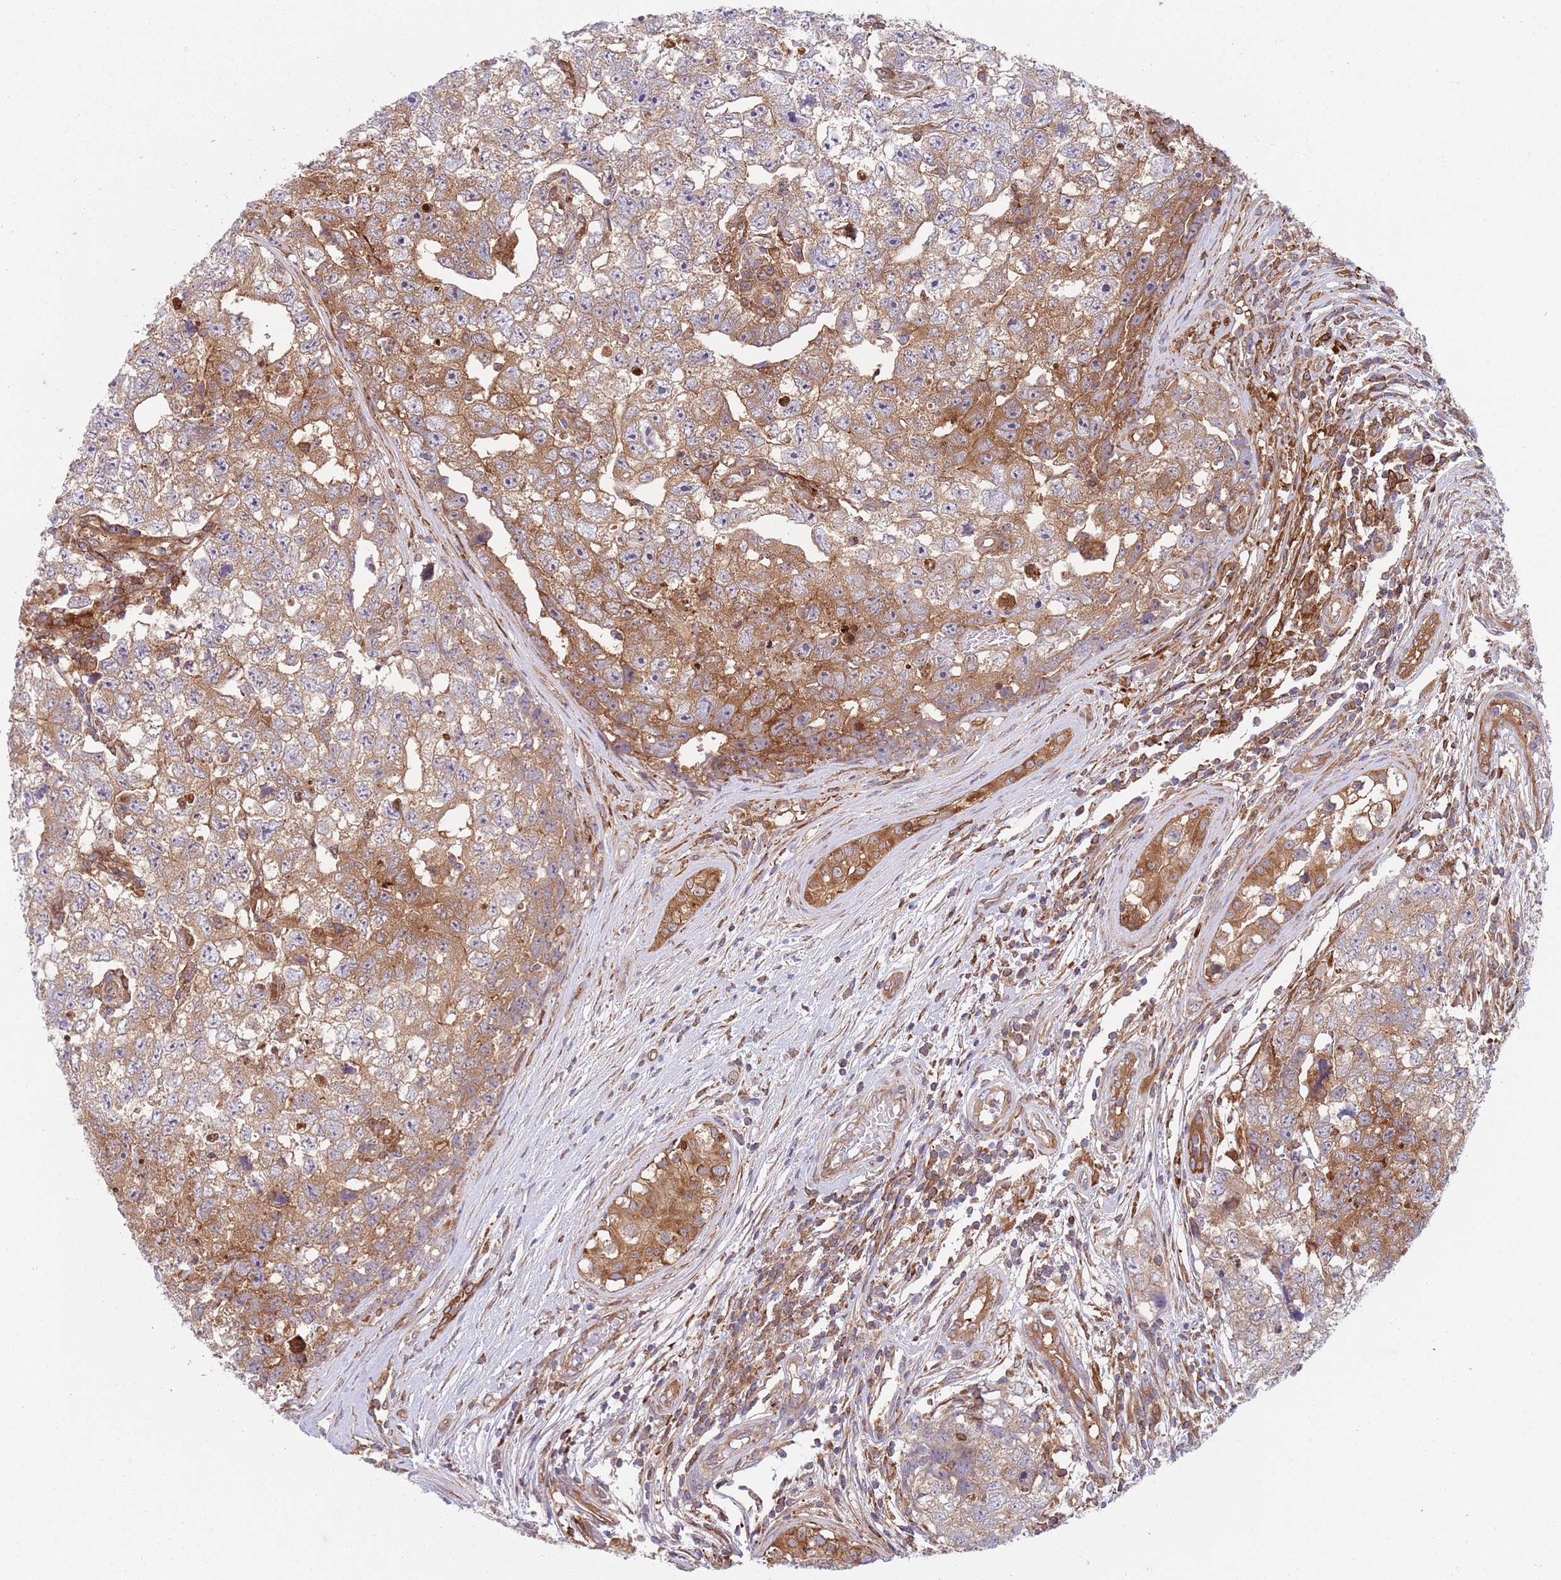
{"staining": {"intensity": "moderate", "quantity": ">75%", "location": "cytoplasmic/membranous"}, "tissue": "testis cancer", "cell_type": "Tumor cells", "image_type": "cancer", "snomed": [{"axis": "morphology", "description": "Carcinoma, Embryonal, NOS"}, {"axis": "topography", "description": "Testis"}], "caption": "Human embryonal carcinoma (testis) stained for a protein (brown) shows moderate cytoplasmic/membranous positive expression in about >75% of tumor cells.", "gene": "ZMYM5", "patient": {"sex": "male", "age": 22}}